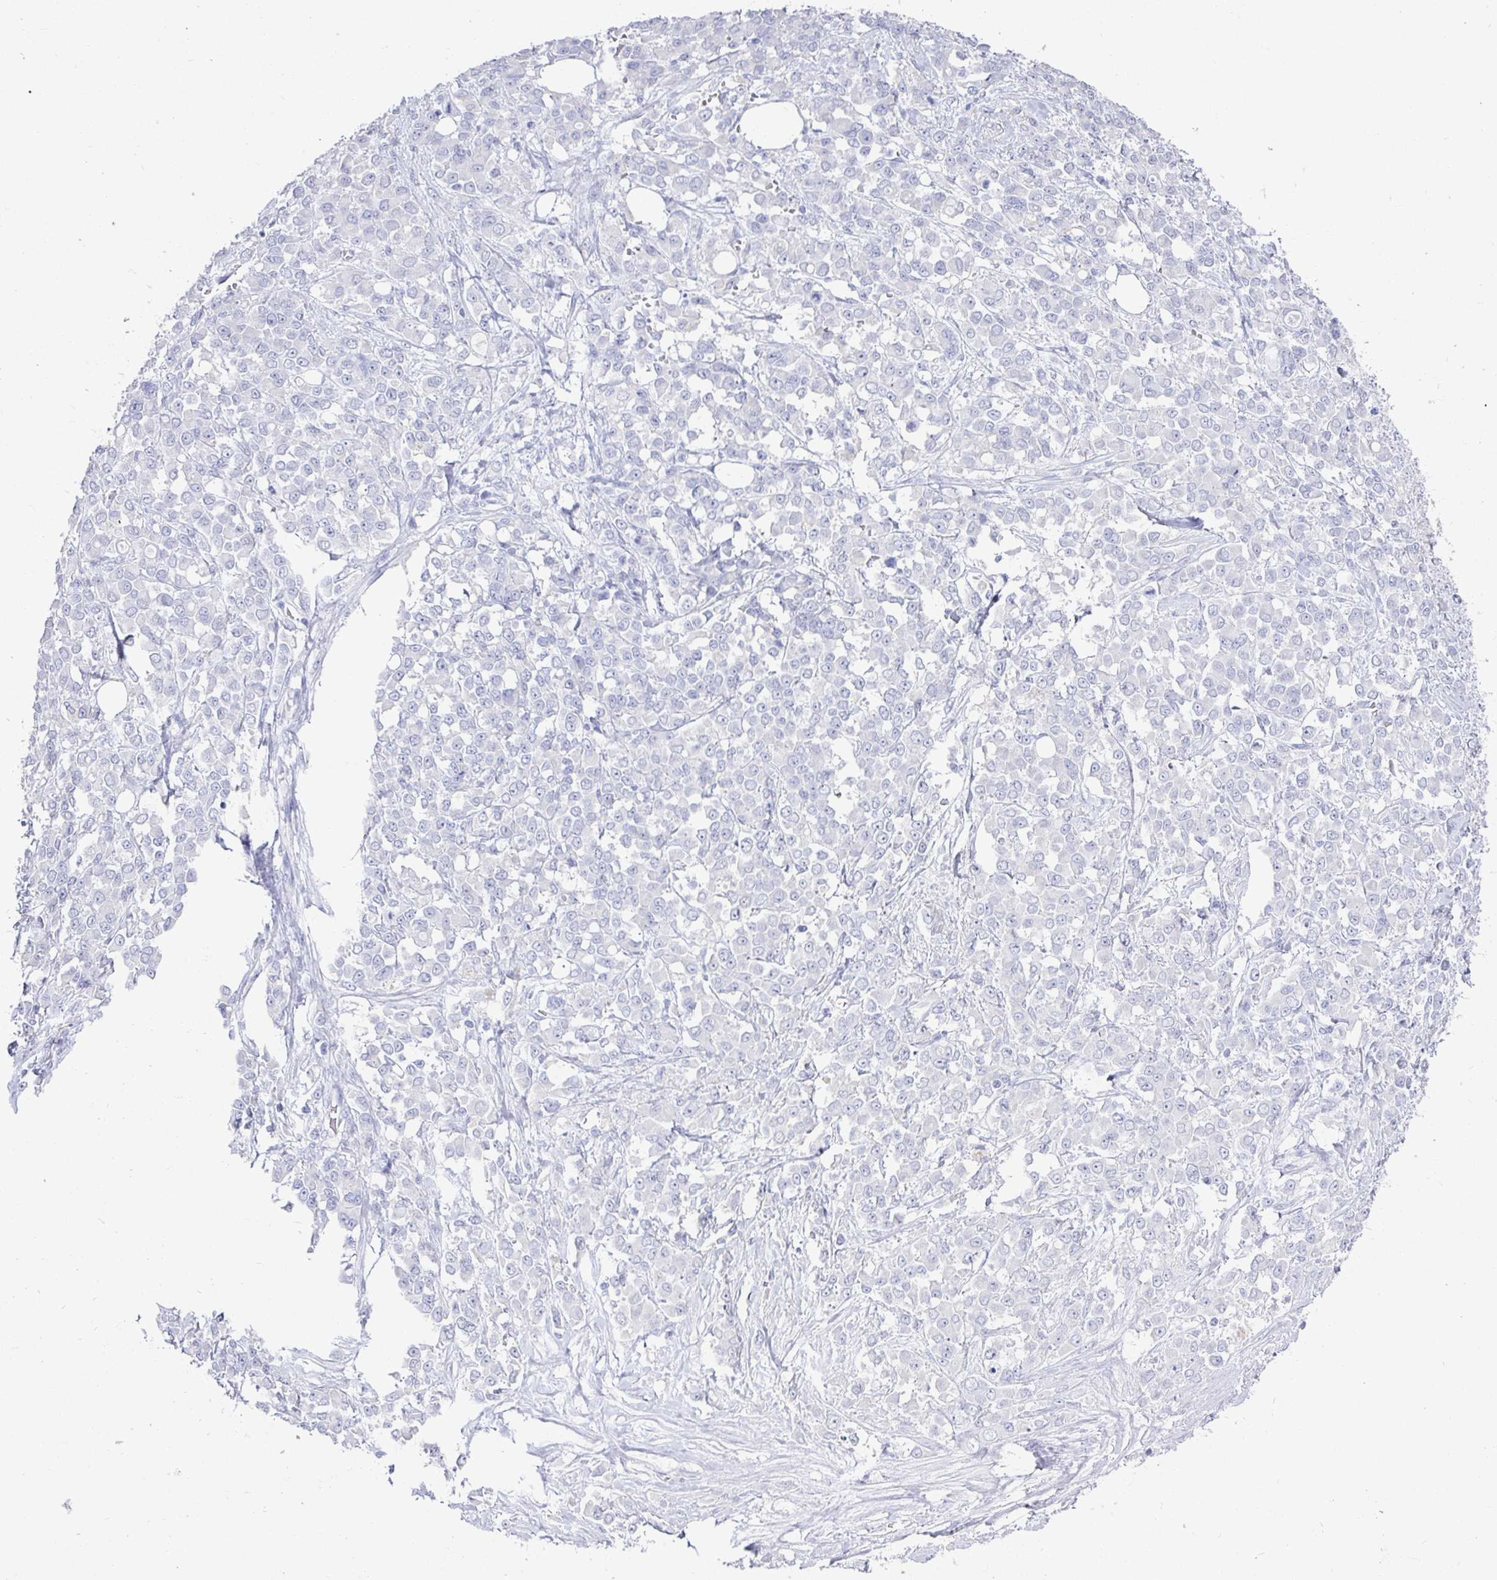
{"staining": {"intensity": "negative", "quantity": "none", "location": "none"}, "tissue": "stomach cancer", "cell_type": "Tumor cells", "image_type": "cancer", "snomed": [{"axis": "morphology", "description": "Adenocarcinoma, NOS"}, {"axis": "topography", "description": "Stomach"}], "caption": "An immunohistochemistry (IHC) micrograph of stomach cancer (adenocarcinoma) is shown. There is no staining in tumor cells of stomach cancer (adenocarcinoma).", "gene": "TMEM241", "patient": {"sex": "female", "age": 76}}